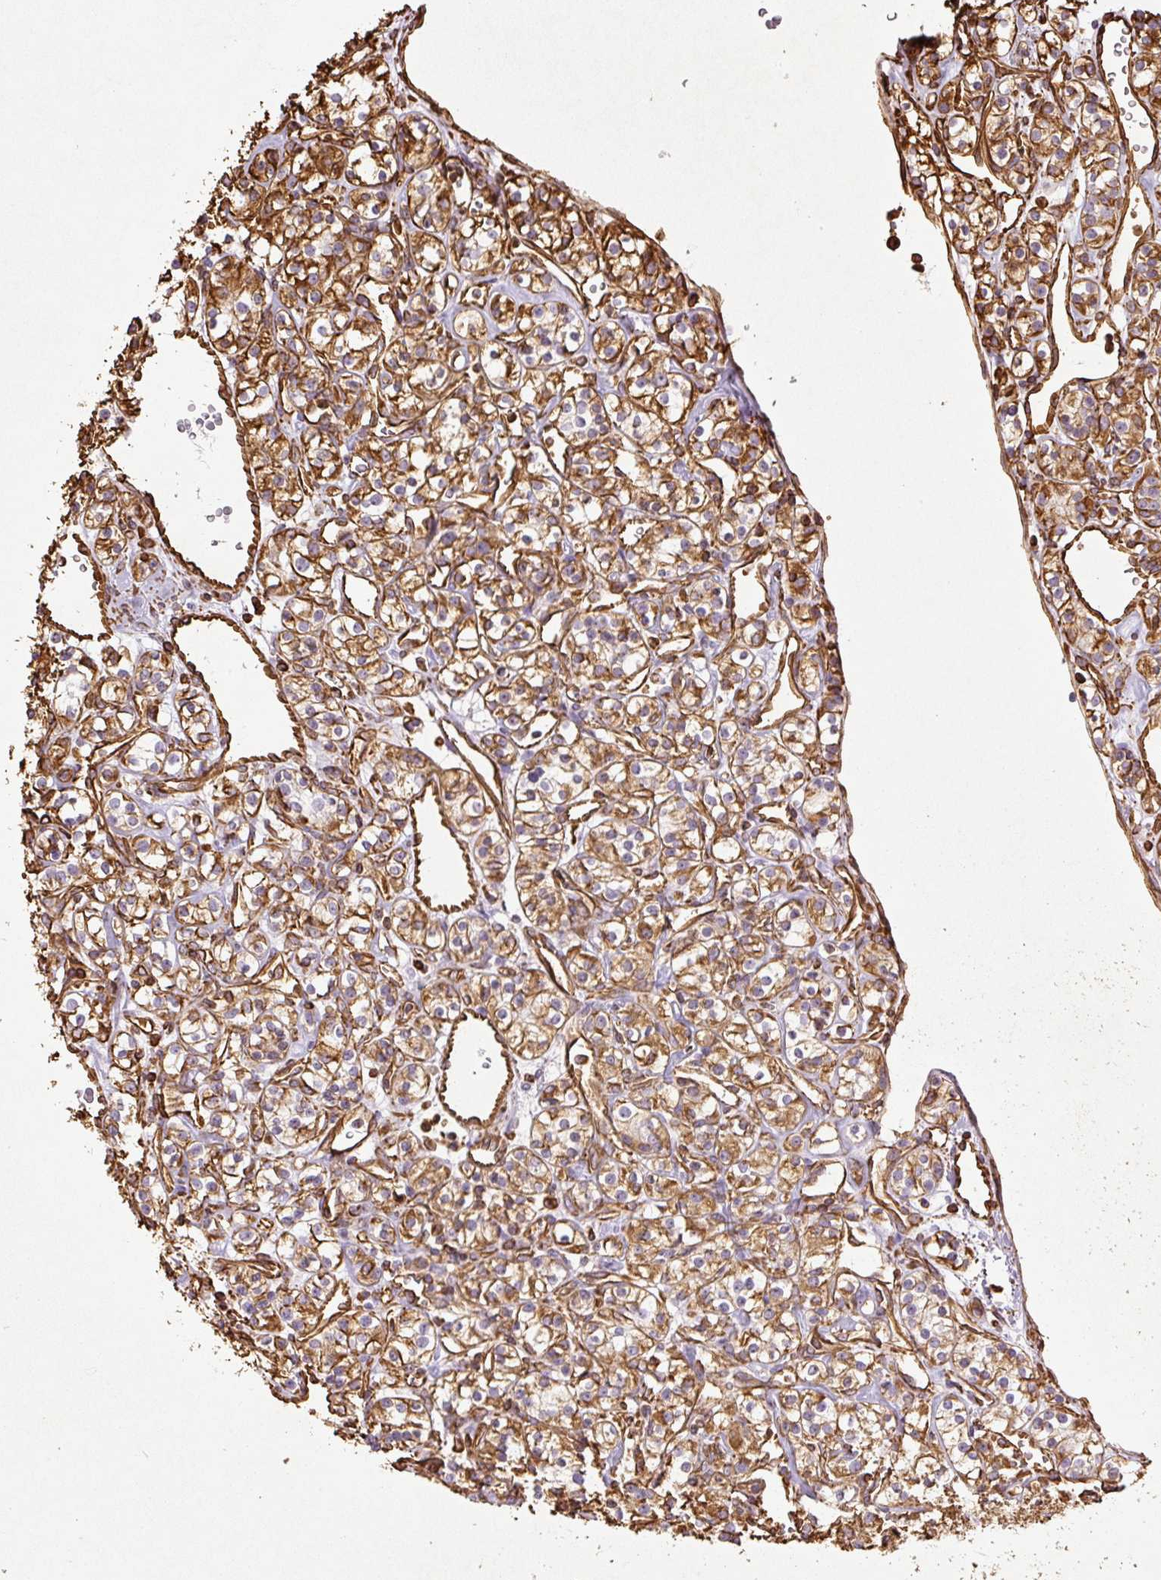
{"staining": {"intensity": "moderate", "quantity": ">75%", "location": "cytoplasmic/membranous"}, "tissue": "renal cancer", "cell_type": "Tumor cells", "image_type": "cancer", "snomed": [{"axis": "morphology", "description": "Adenocarcinoma, NOS"}, {"axis": "topography", "description": "Kidney"}], "caption": "Adenocarcinoma (renal) stained for a protein (brown) reveals moderate cytoplasmic/membranous positive staining in approximately >75% of tumor cells.", "gene": "VIM", "patient": {"sex": "male", "age": 77}}